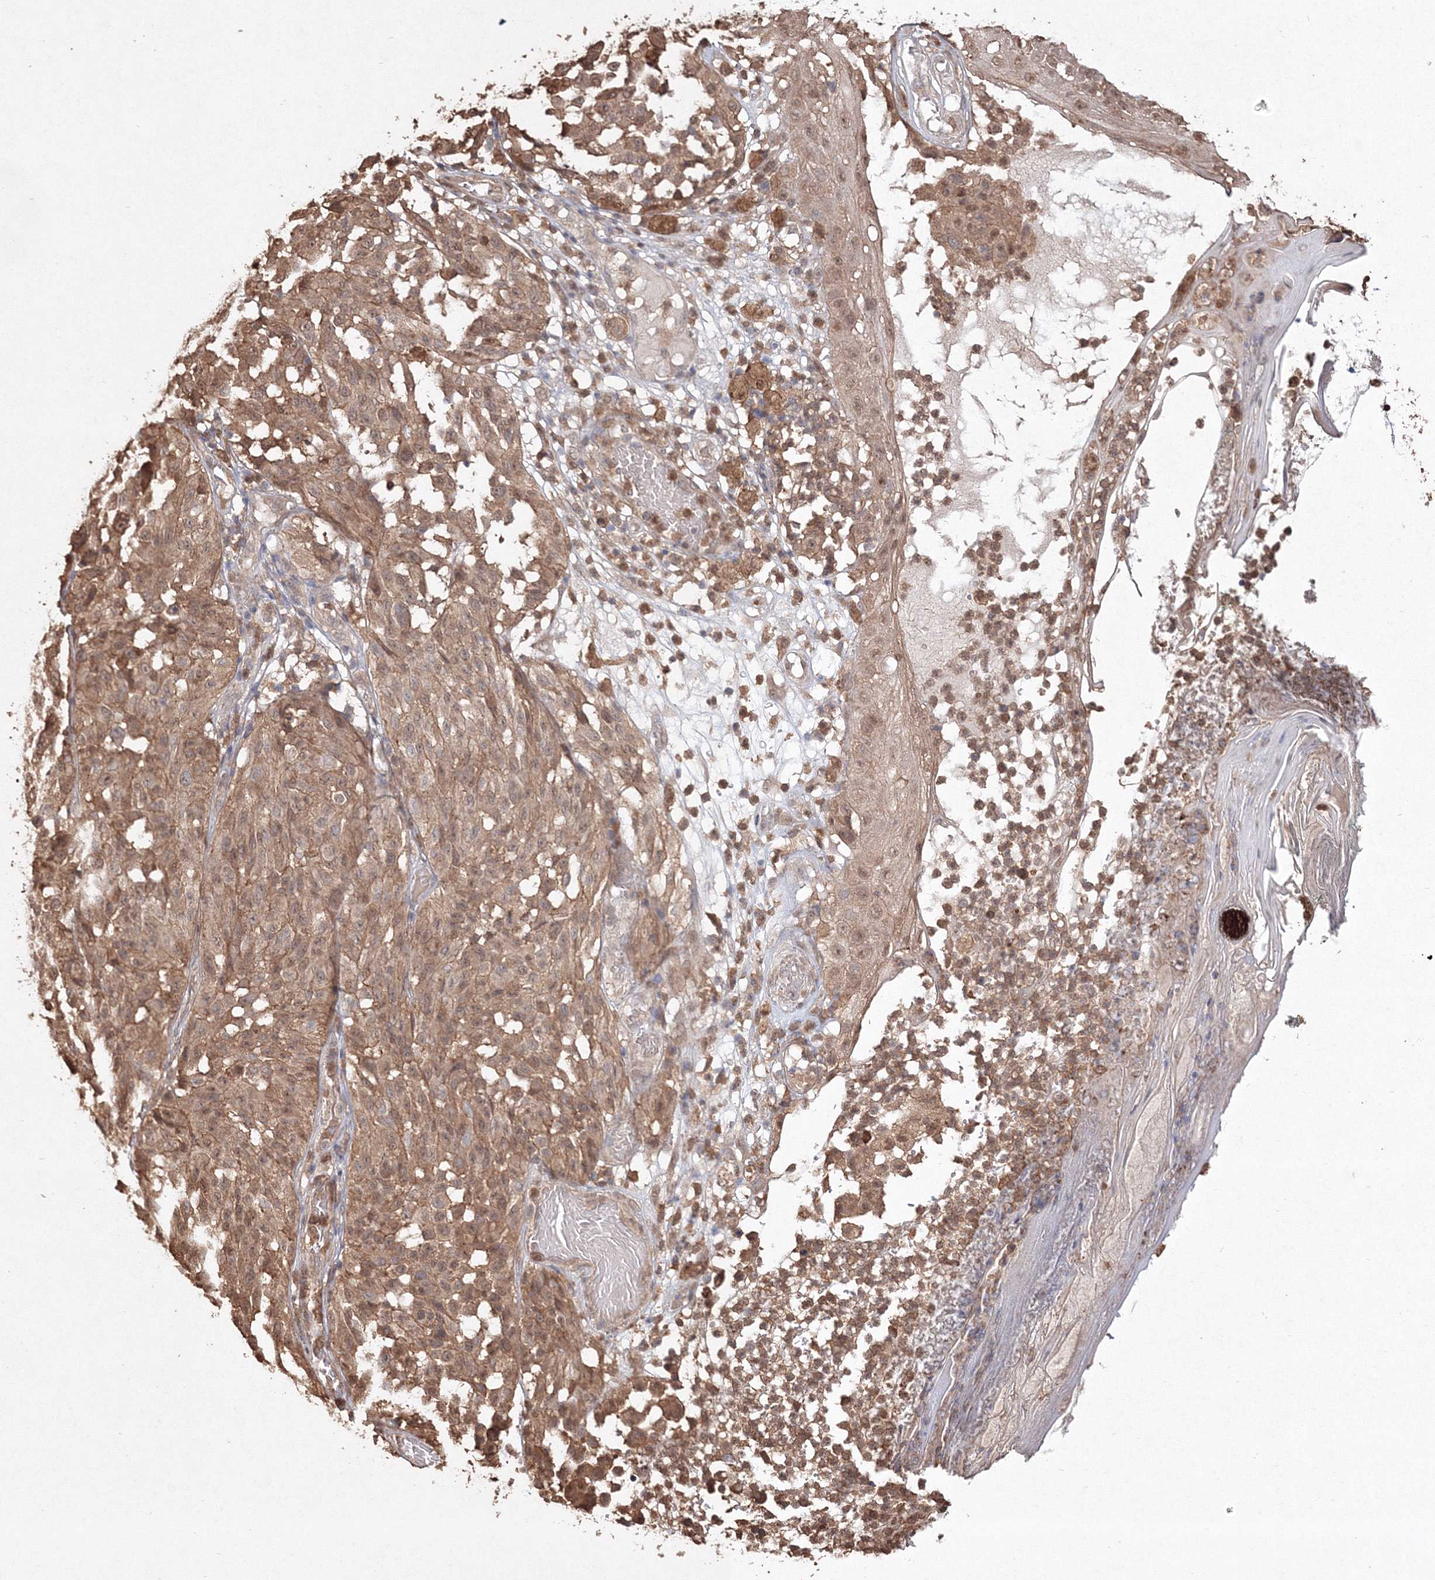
{"staining": {"intensity": "moderate", "quantity": ">75%", "location": "cytoplasmic/membranous,nuclear"}, "tissue": "melanoma", "cell_type": "Tumor cells", "image_type": "cancer", "snomed": [{"axis": "morphology", "description": "Malignant melanoma, NOS"}, {"axis": "topography", "description": "Skin"}], "caption": "Malignant melanoma stained for a protein demonstrates moderate cytoplasmic/membranous and nuclear positivity in tumor cells.", "gene": "S100A11", "patient": {"sex": "female", "age": 46}}